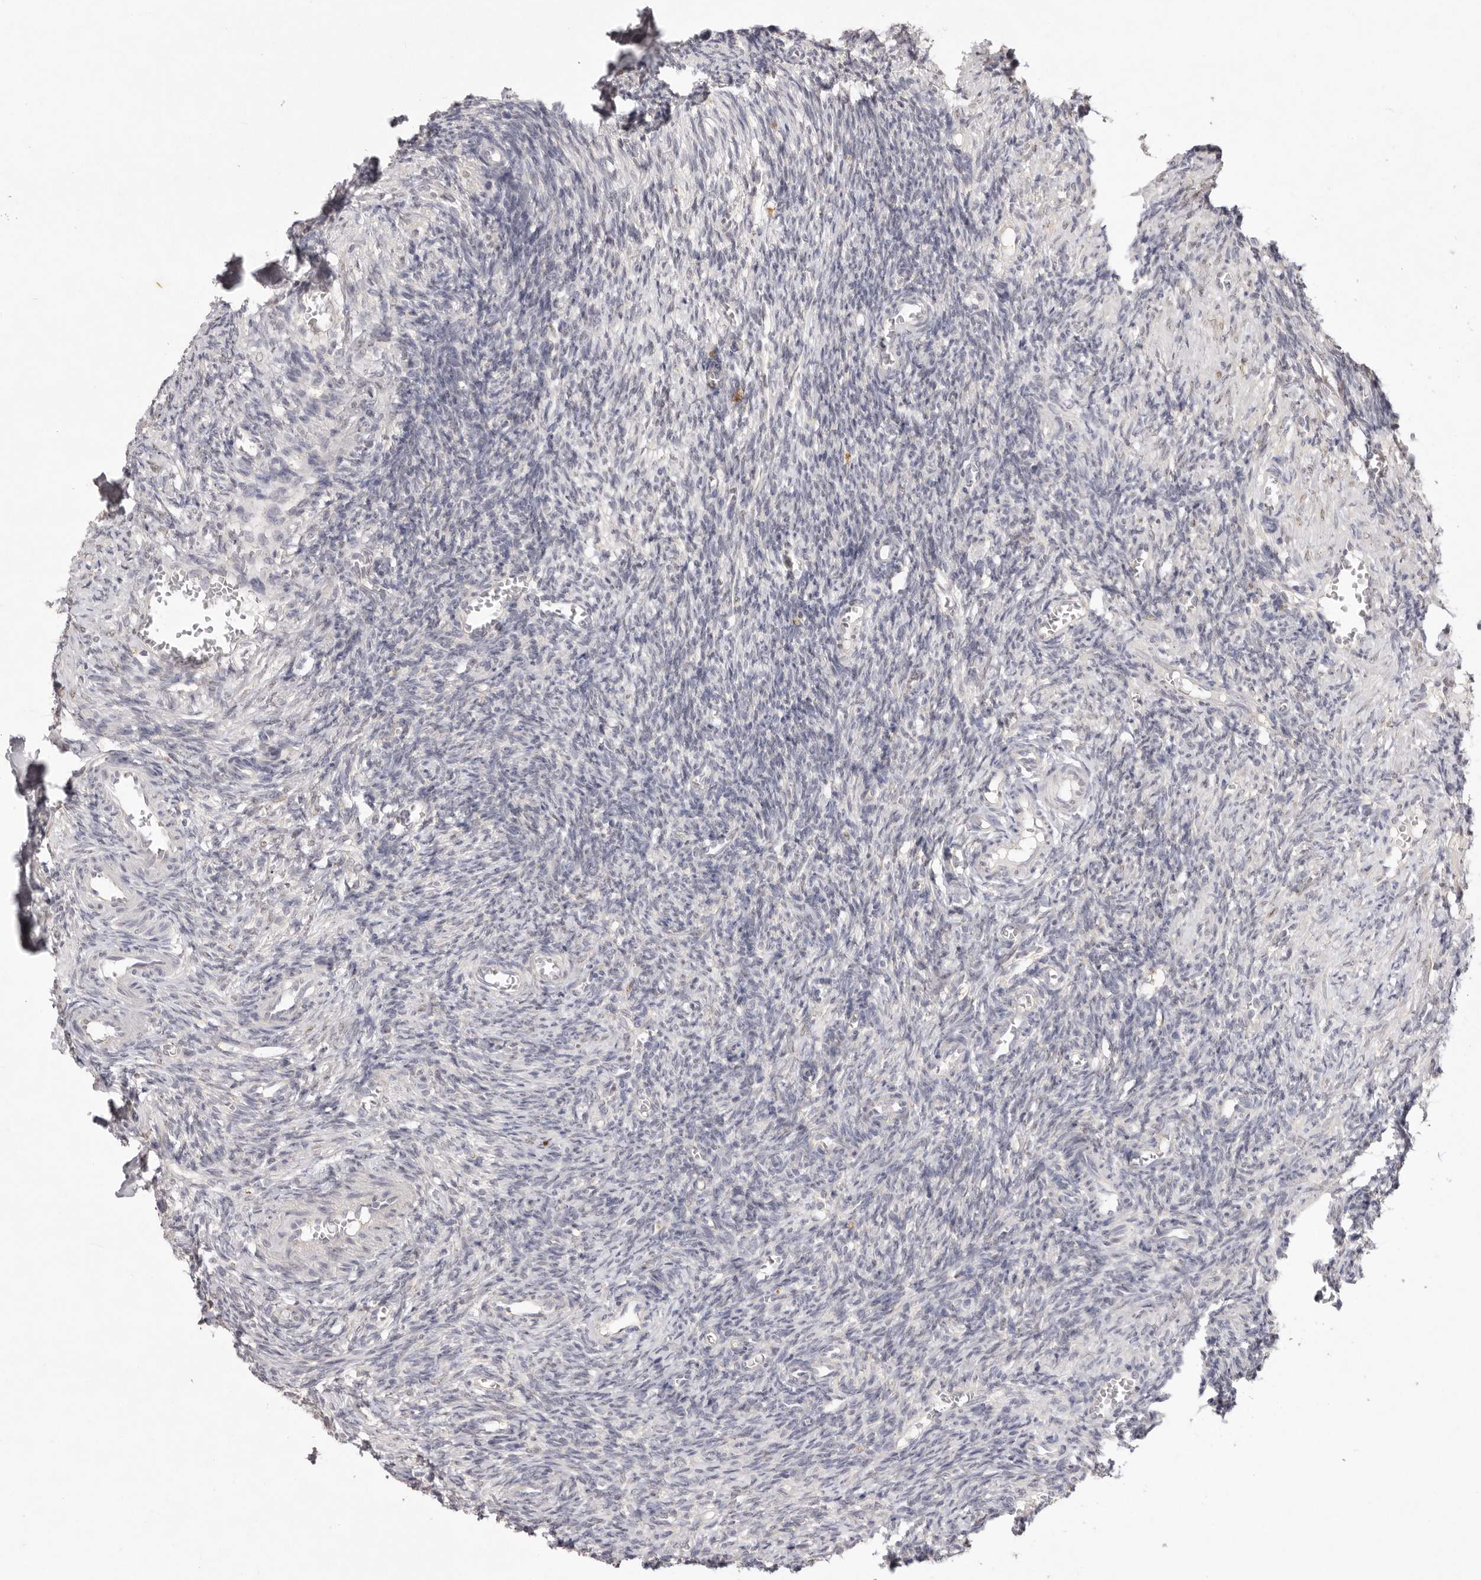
{"staining": {"intensity": "negative", "quantity": "none", "location": "none"}, "tissue": "ovary", "cell_type": "Ovarian stroma cells", "image_type": "normal", "snomed": [{"axis": "morphology", "description": "Normal tissue, NOS"}, {"axis": "topography", "description": "Ovary"}], "caption": "Ovarian stroma cells are negative for brown protein staining in unremarkable ovary. (Stains: DAB immunohistochemistry (IHC) with hematoxylin counter stain, Microscopy: brightfield microscopy at high magnification).", "gene": "TADA1", "patient": {"sex": "female", "age": 27}}